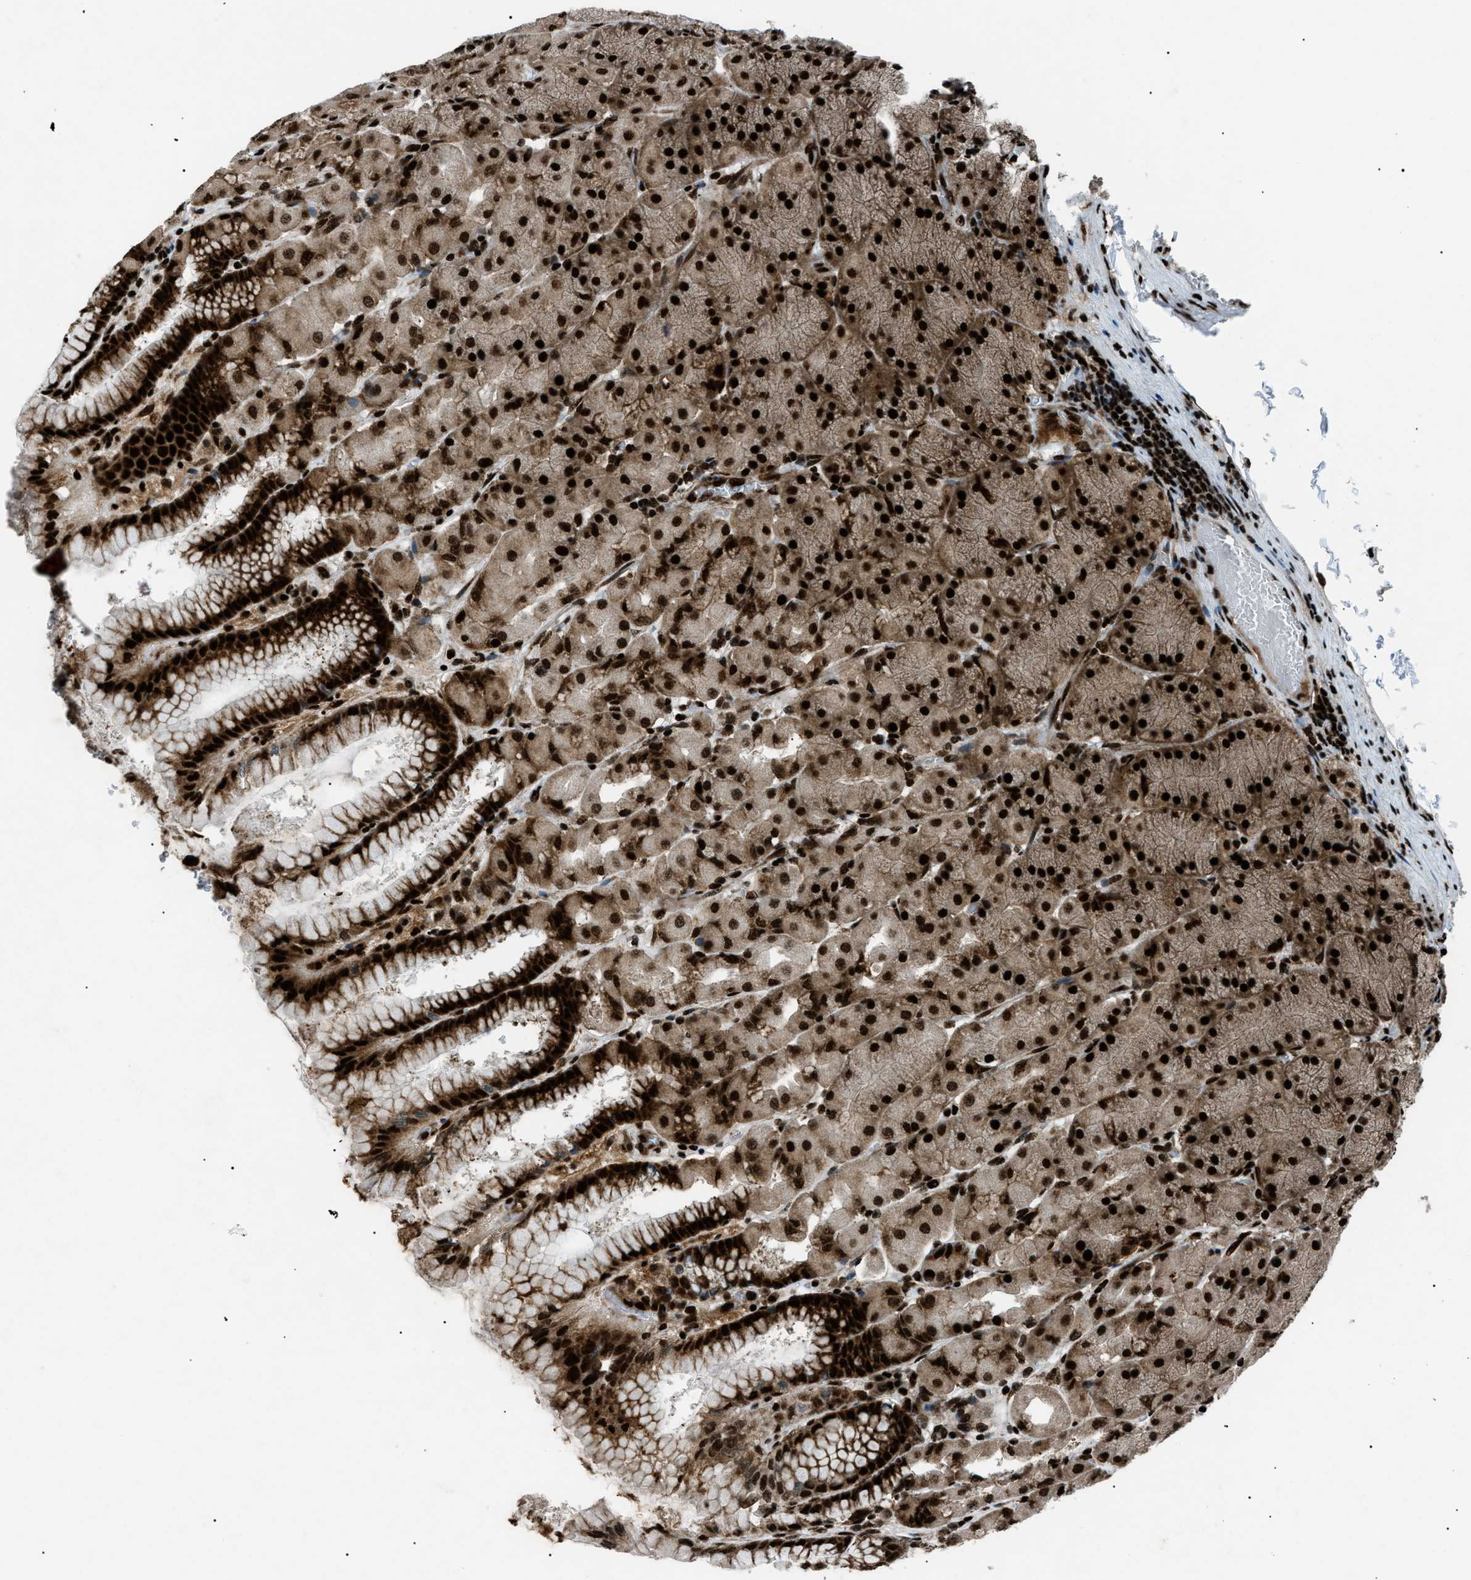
{"staining": {"intensity": "strong", "quantity": ">75%", "location": "cytoplasmic/membranous,nuclear"}, "tissue": "stomach", "cell_type": "Glandular cells", "image_type": "normal", "snomed": [{"axis": "morphology", "description": "Normal tissue, NOS"}, {"axis": "topography", "description": "Stomach, upper"}], "caption": "A photomicrograph of stomach stained for a protein exhibits strong cytoplasmic/membranous,nuclear brown staining in glandular cells.", "gene": "HNRNPK", "patient": {"sex": "female", "age": 56}}